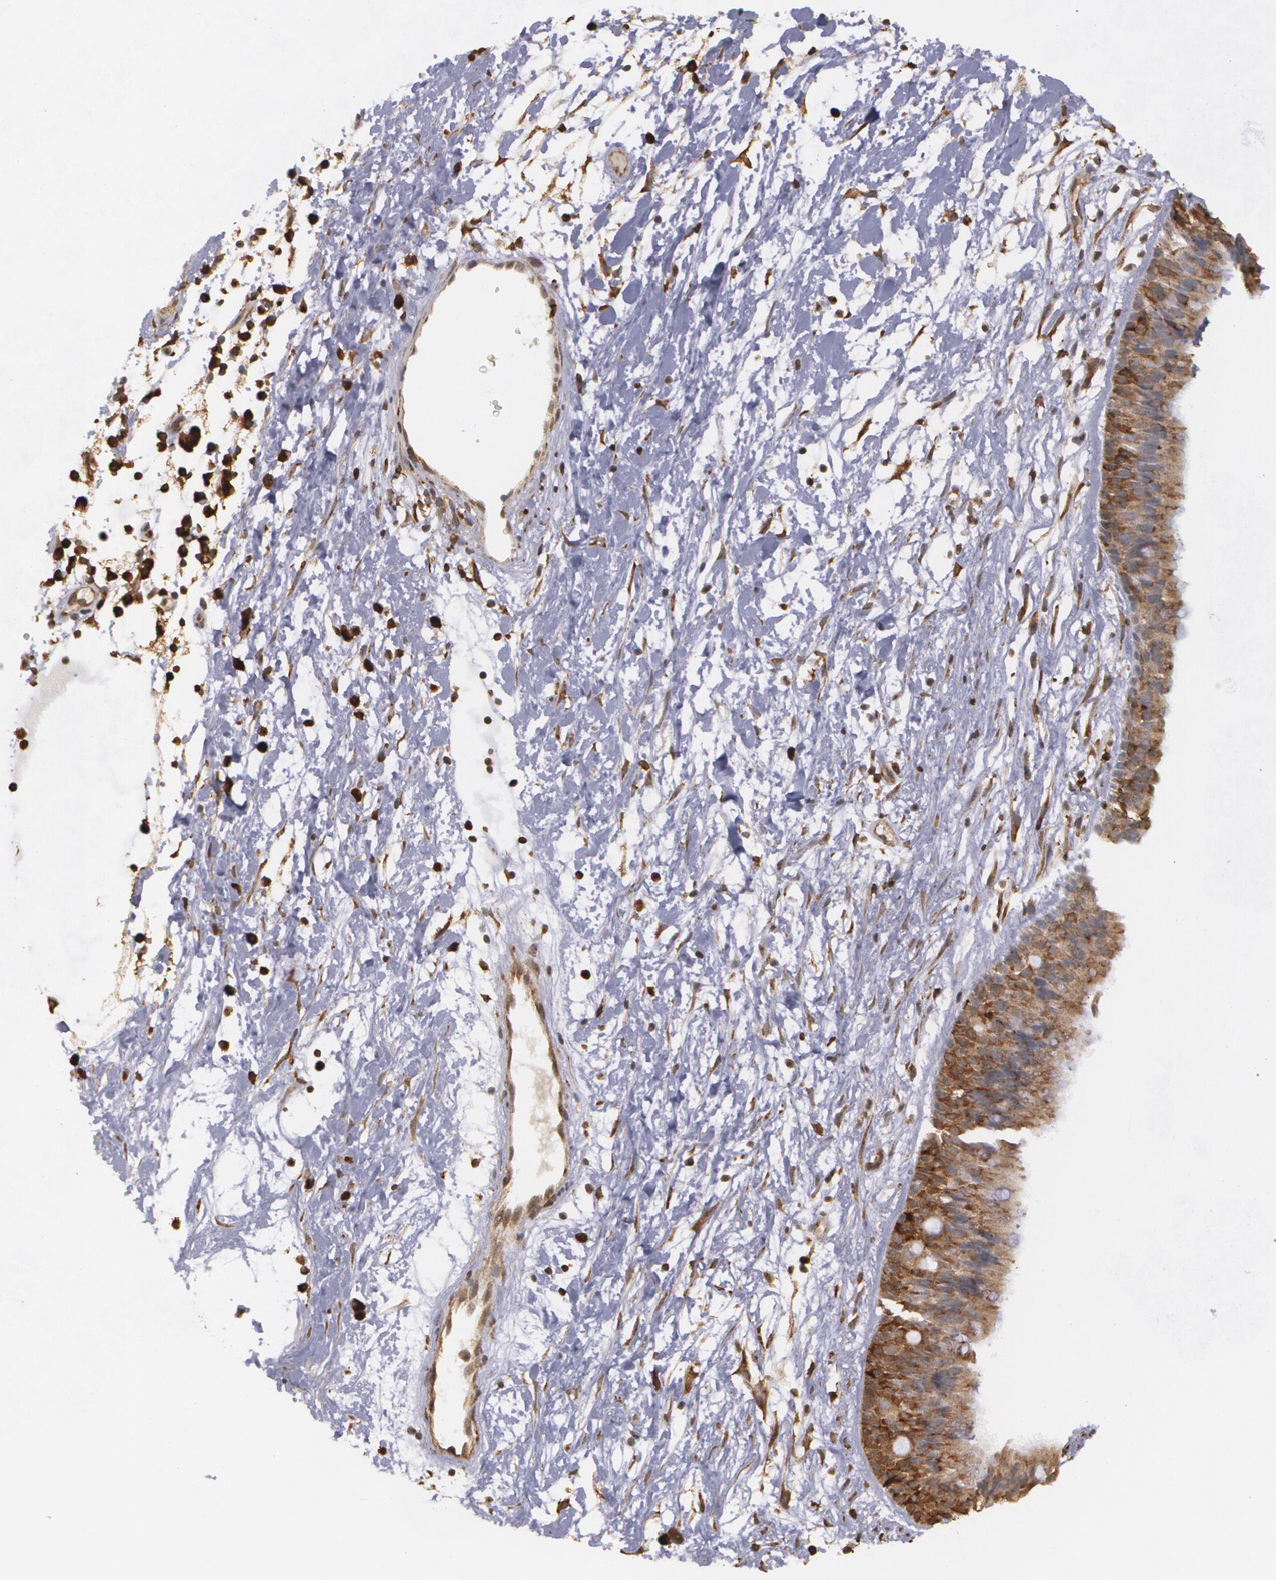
{"staining": {"intensity": "strong", "quantity": ">75%", "location": "cytoplasmic/membranous"}, "tissue": "nasopharynx", "cell_type": "Respiratory epithelial cells", "image_type": "normal", "snomed": [{"axis": "morphology", "description": "Normal tissue, NOS"}, {"axis": "topography", "description": "Nasopharynx"}], "caption": "IHC of normal nasopharynx demonstrates high levels of strong cytoplasmic/membranous staining in about >75% of respiratory epithelial cells. Using DAB (brown) and hematoxylin (blue) stains, captured at high magnification using brightfield microscopy.", "gene": "MTHFD1", "patient": {"sex": "male", "age": 13}}